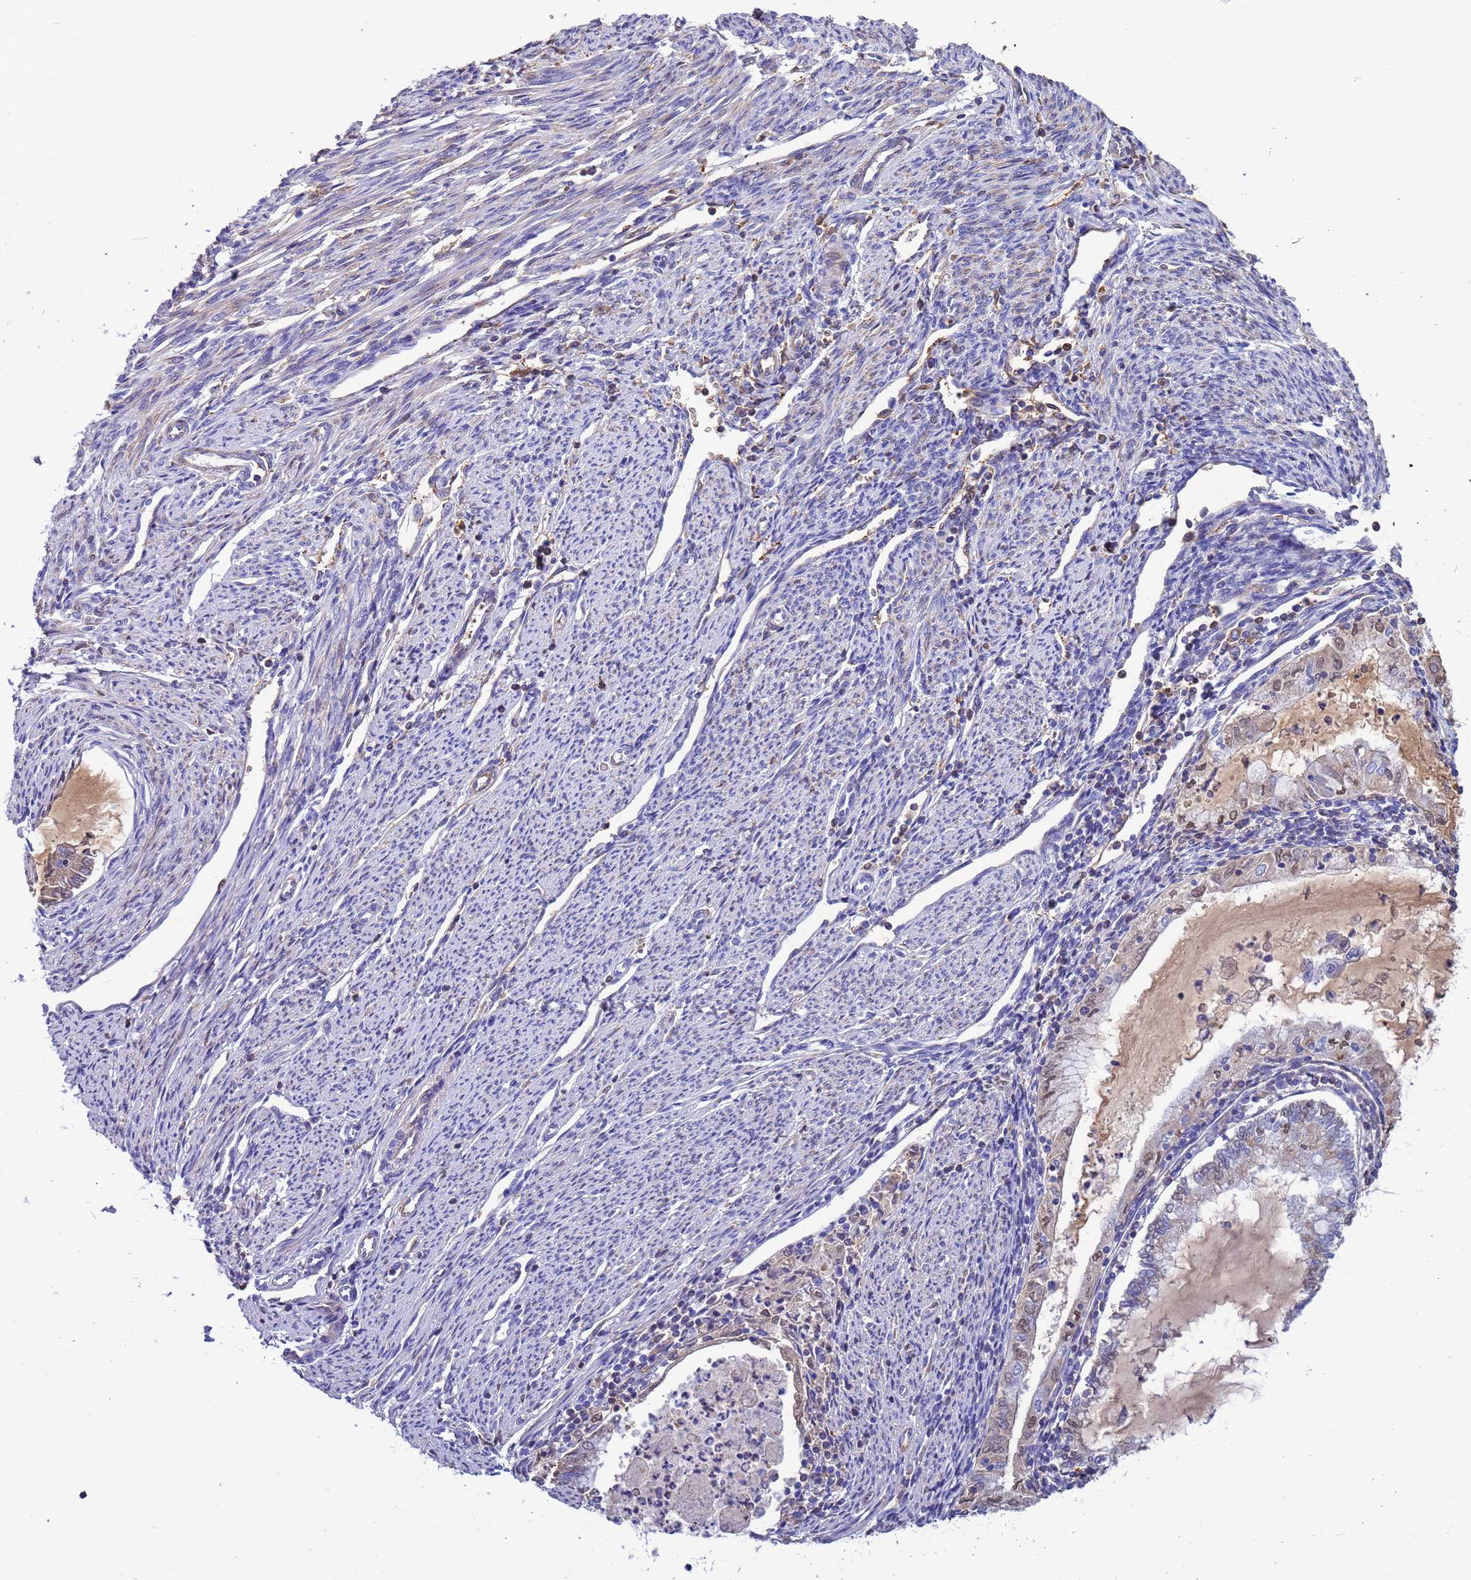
{"staining": {"intensity": "weak", "quantity": "25%-75%", "location": "cytoplasmic/membranous,nuclear"}, "tissue": "endometrial cancer", "cell_type": "Tumor cells", "image_type": "cancer", "snomed": [{"axis": "morphology", "description": "Adenocarcinoma, NOS"}, {"axis": "topography", "description": "Endometrium"}], "caption": "Human endometrial adenocarcinoma stained for a protein (brown) shows weak cytoplasmic/membranous and nuclear positive positivity in about 25%-75% of tumor cells.", "gene": "H1-7", "patient": {"sex": "female", "age": 79}}